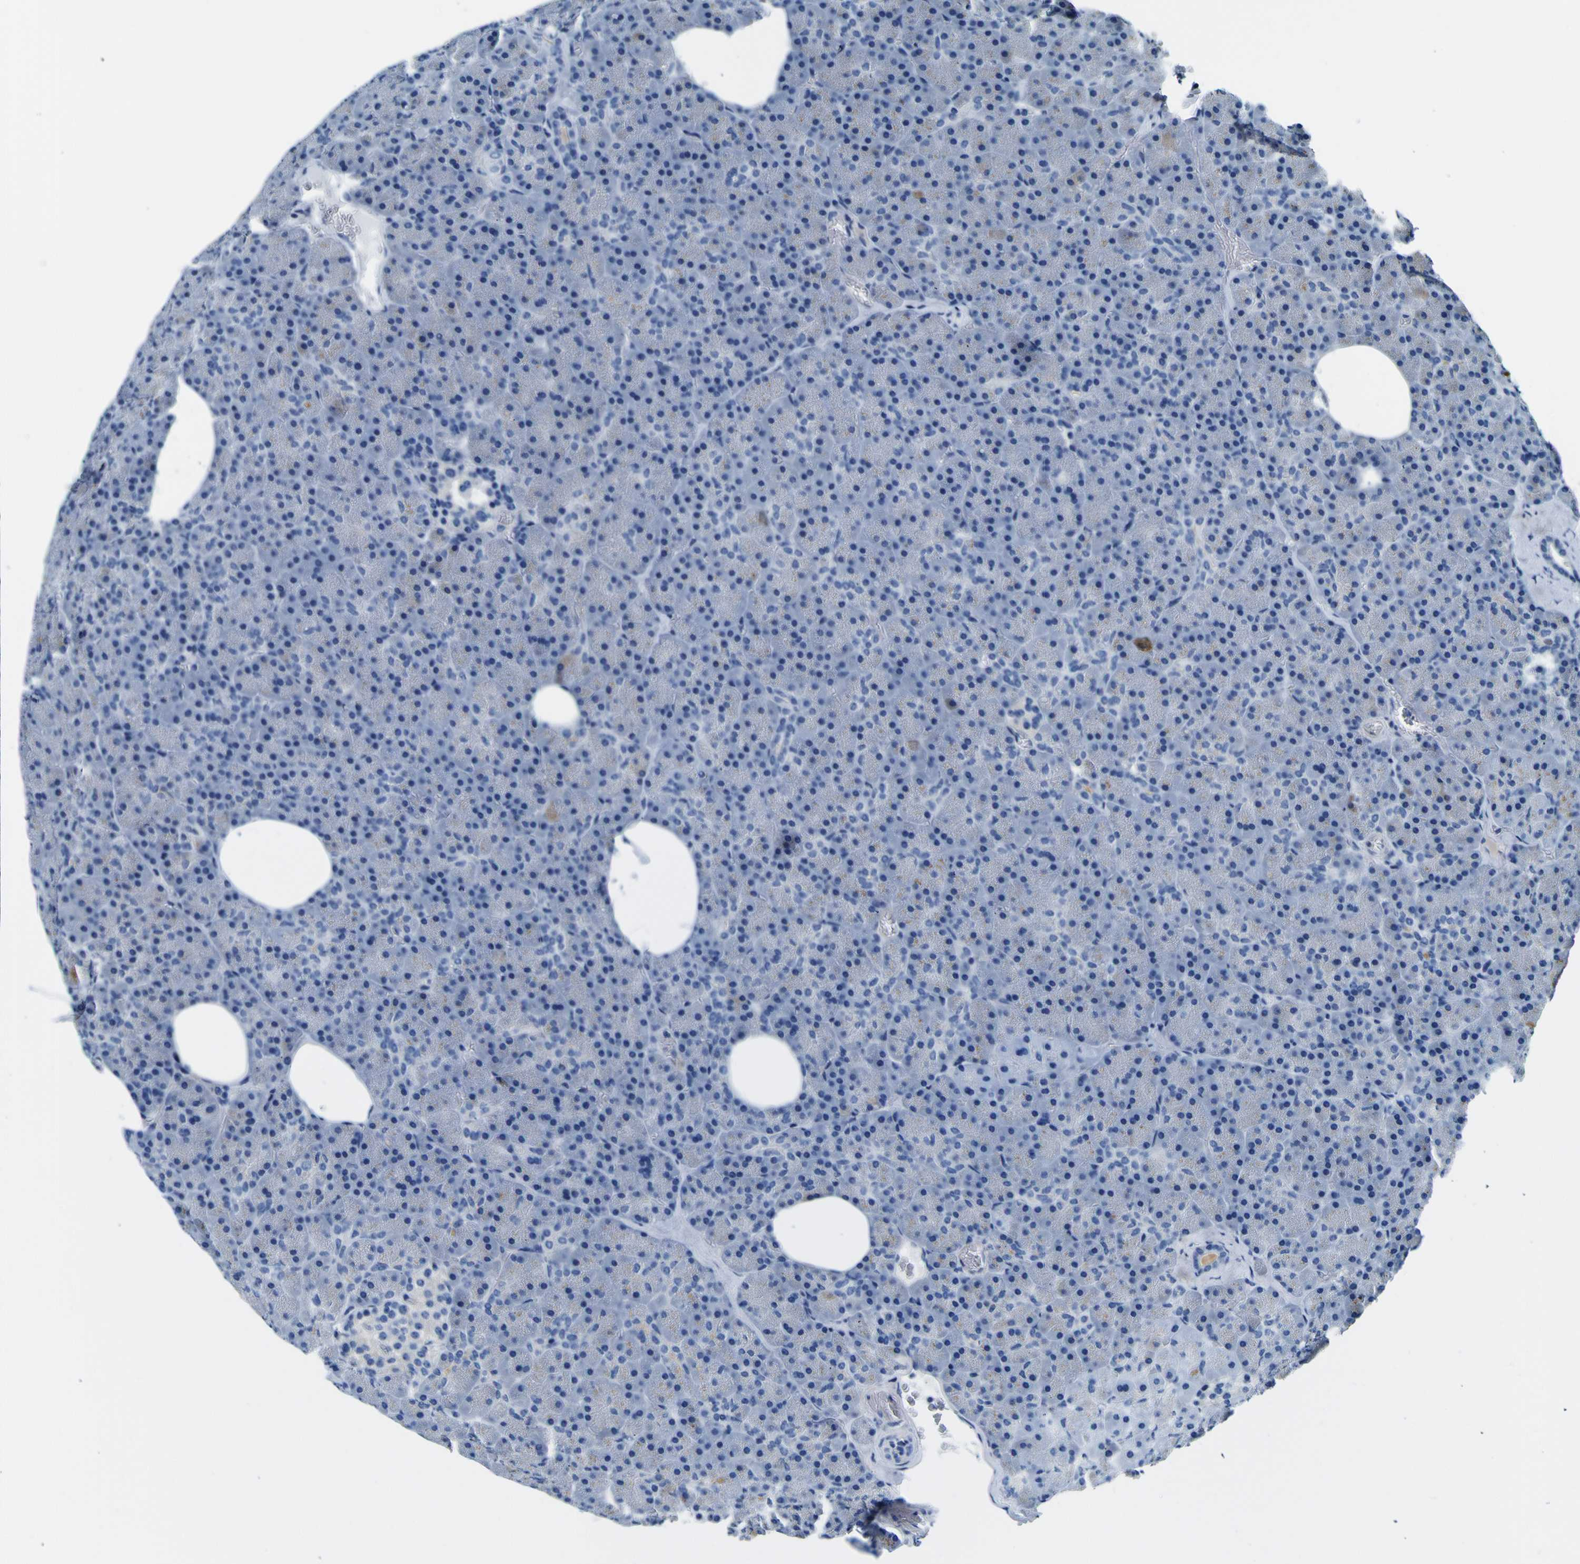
{"staining": {"intensity": "moderate", "quantity": "25%-75%", "location": "cytoplasmic/membranous"}, "tissue": "pancreas", "cell_type": "Exocrine glandular cells", "image_type": "normal", "snomed": [{"axis": "morphology", "description": "Normal tissue, NOS"}, {"axis": "topography", "description": "Pancreas"}], "caption": "Protein expression analysis of unremarkable pancreas demonstrates moderate cytoplasmic/membranous positivity in approximately 25%-75% of exocrine glandular cells. Using DAB (brown) and hematoxylin (blue) stains, captured at high magnification using brightfield microscopy.", "gene": "ADGRA2", "patient": {"sex": "female", "age": 35}}